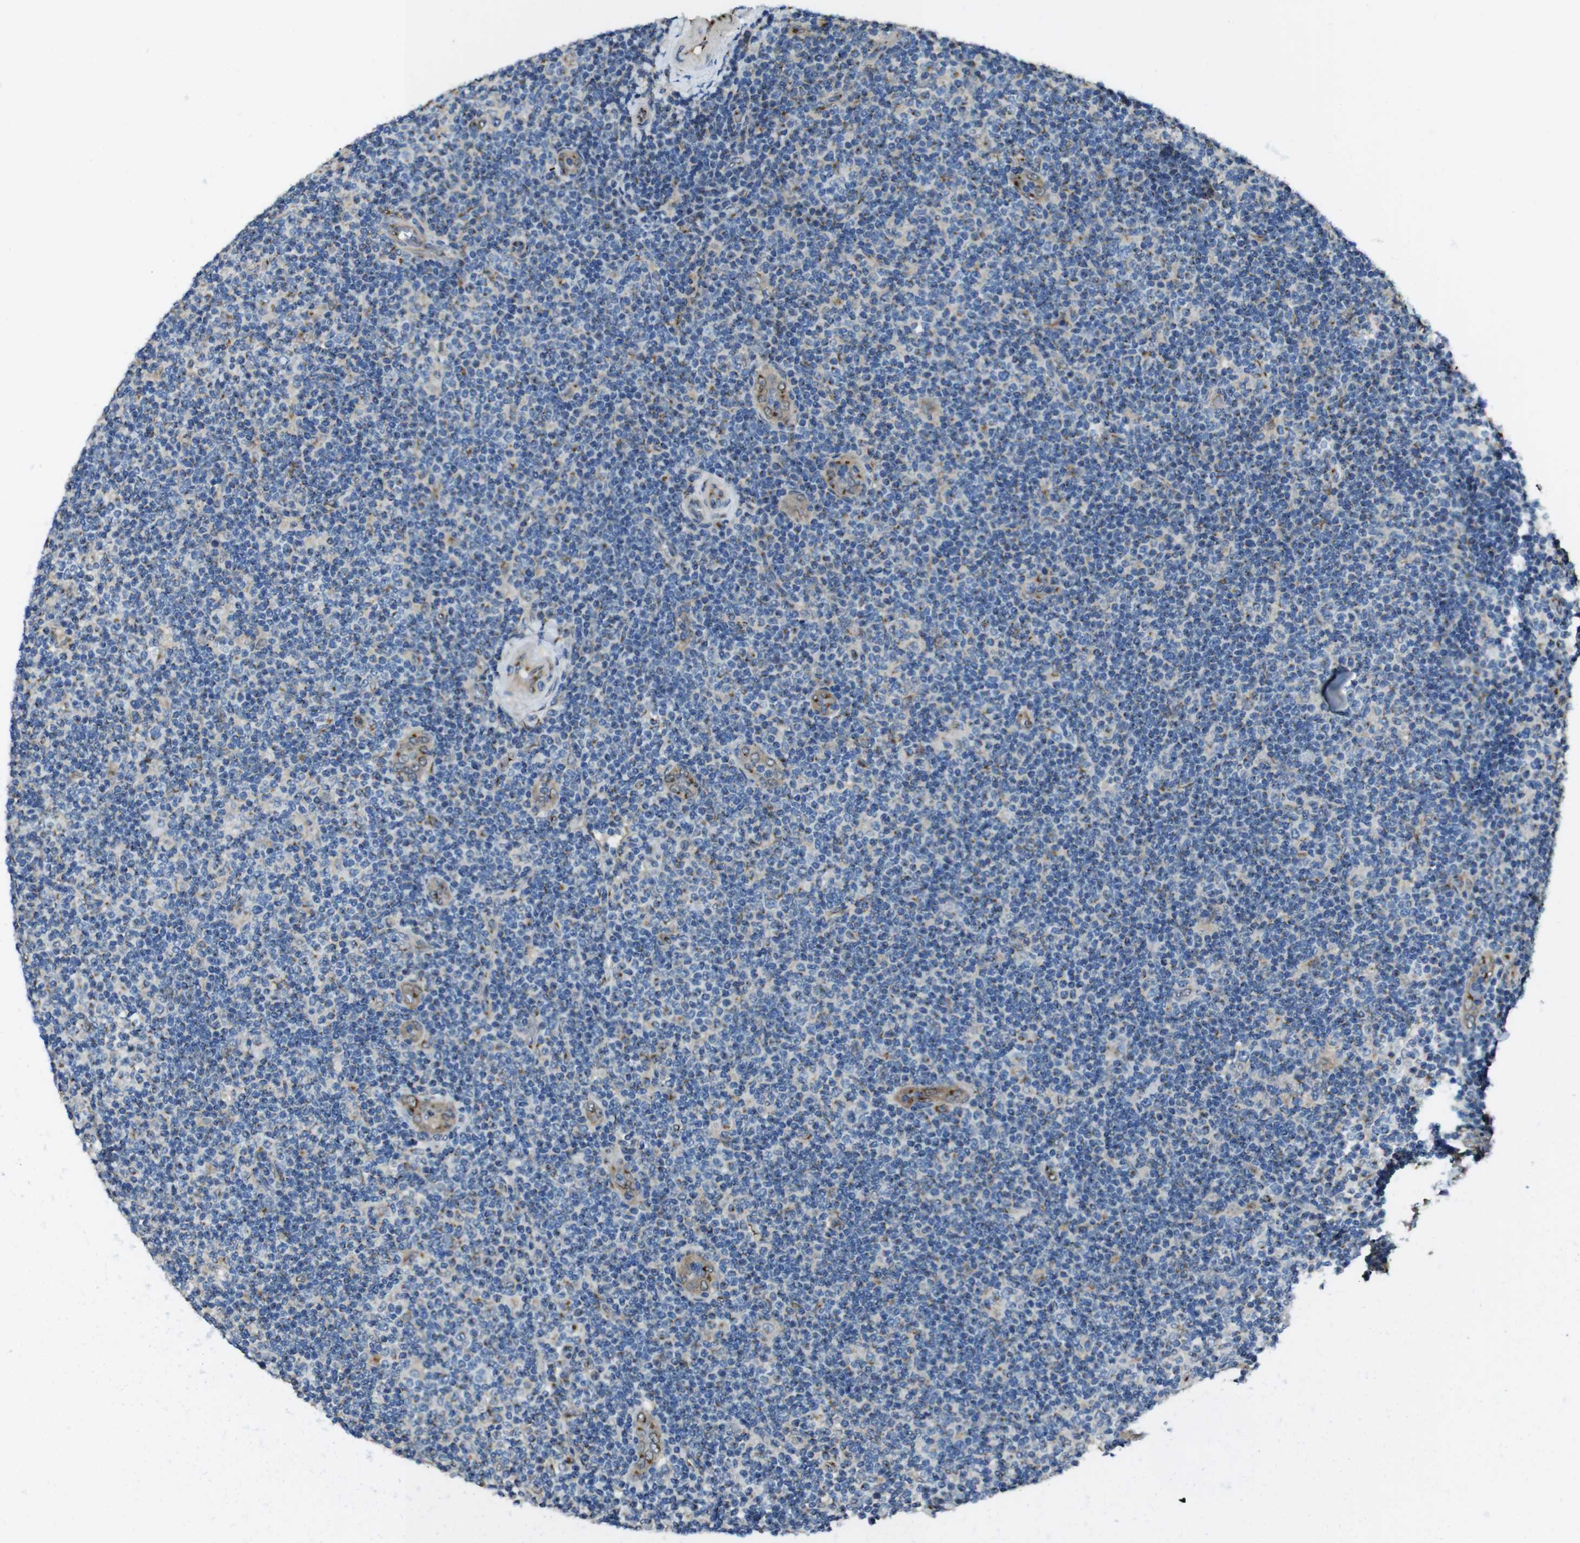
{"staining": {"intensity": "weak", "quantity": "25%-75%", "location": "cytoplasmic/membranous"}, "tissue": "lymphoma", "cell_type": "Tumor cells", "image_type": "cancer", "snomed": [{"axis": "morphology", "description": "Malignant lymphoma, non-Hodgkin's type, Low grade"}, {"axis": "topography", "description": "Lymph node"}], "caption": "Immunohistochemical staining of malignant lymphoma, non-Hodgkin's type (low-grade) exhibits low levels of weak cytoplasmic/membranous protein expression in approximately 25%-75% of tumor cells. The staining was performed using DAB (3,3'-diaminobenzidine) to visualize the protein expression in brown, while the nuclei were stained in blue with hematoxylin (Magnification: 20x).", "gene": "RAB6A", "patient": {"sex": "male", "age": 83}}